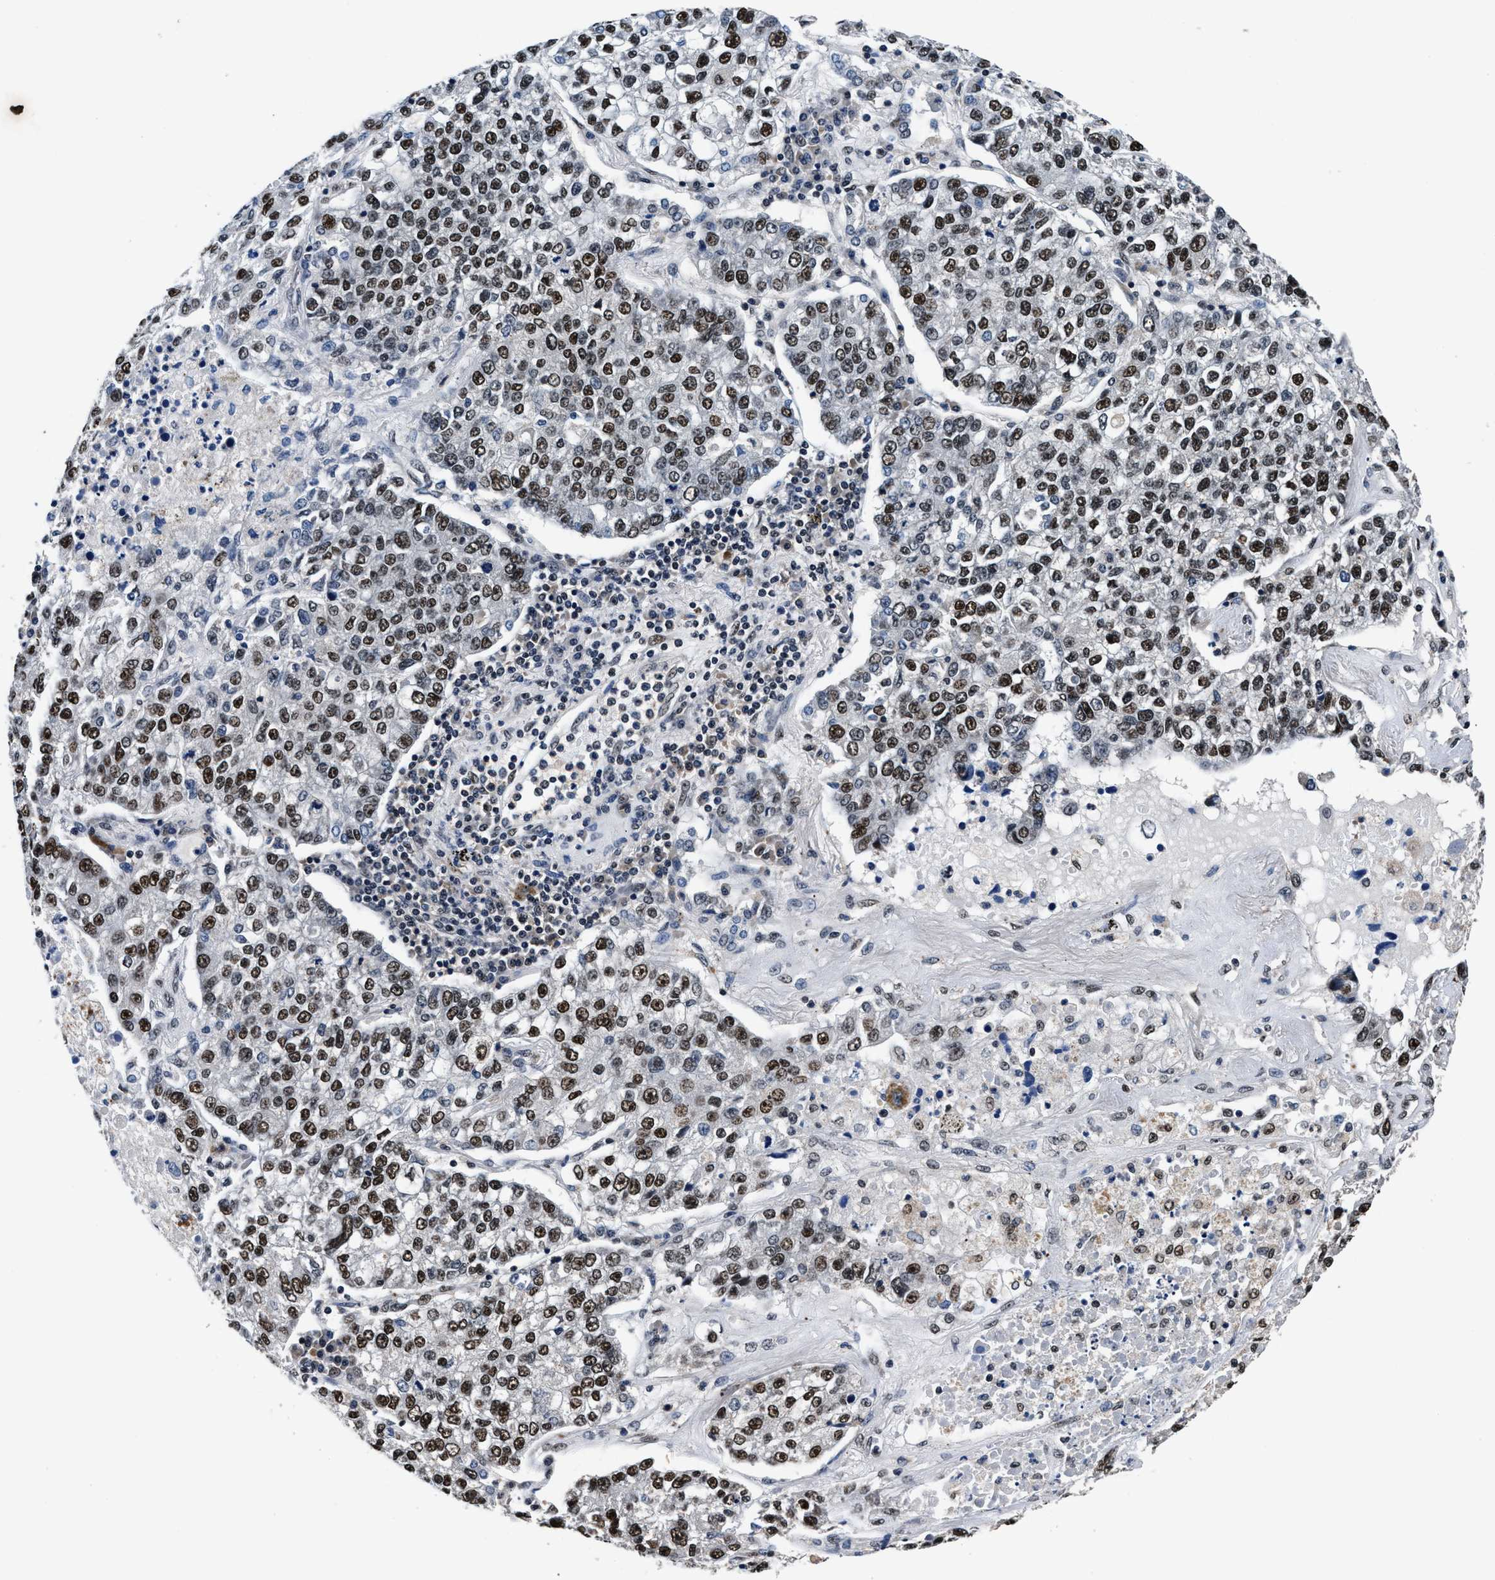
{"staining": {"intensity": "strong", "quantity": ">75%", "location": "nuclear"}, "tissue": "lung cancer", "cell_type": "Tumor cells", "image_type": "cancer", "snomed": [{"axis": "morphology", "description": "Adenocarcinoma, NOS"}, {"axis": "topography", "description": "Lung"}], "caption": "Immunohistochemical staining of human adenocarcinoma (lung) shows strong nuclear protein expression in approximately >75% of tumor cells.", "gene": "USP16", "patient": {"sex": "male", "age": 49}}